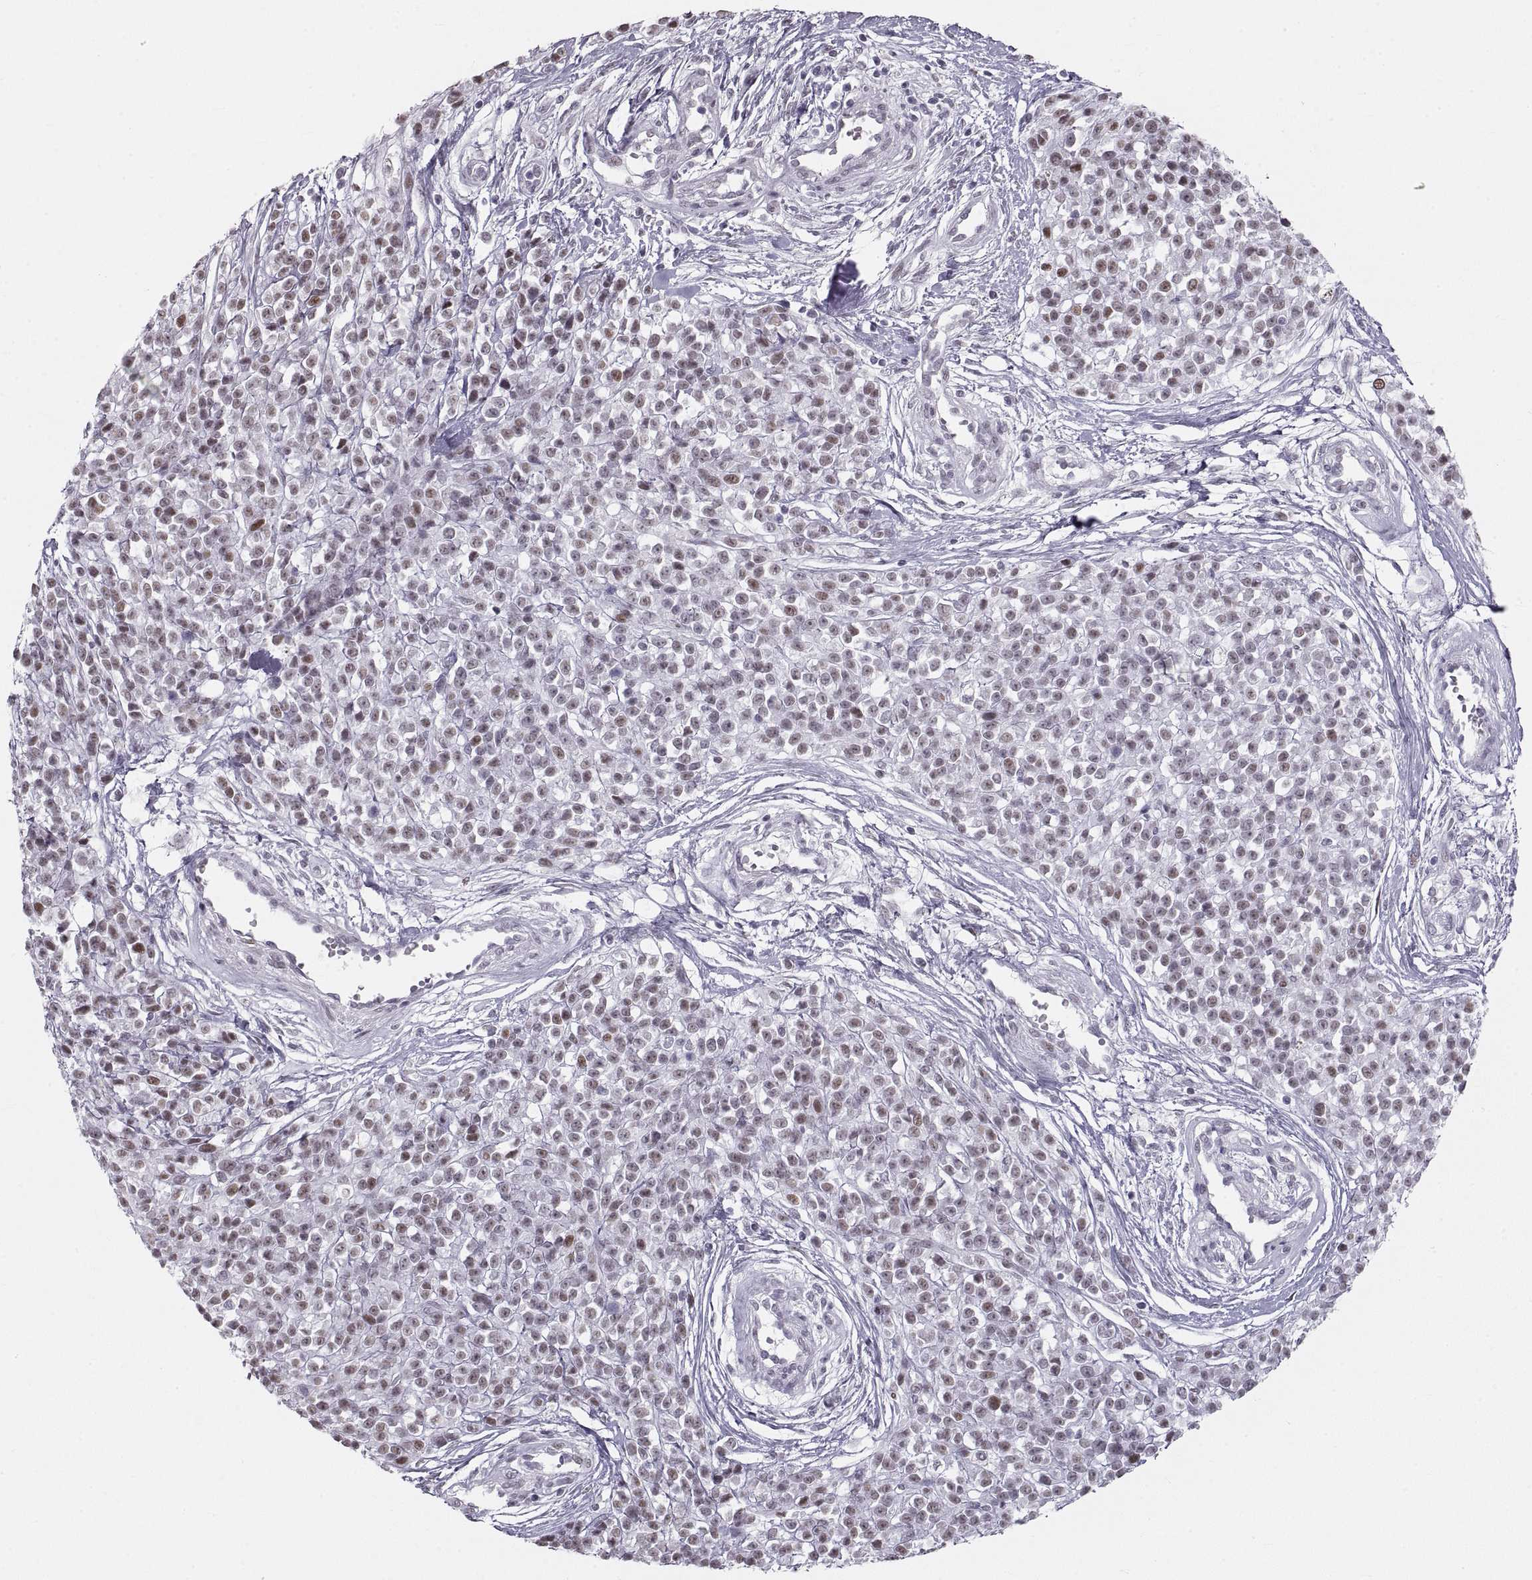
{"staining": {"intensity": "moderate", "quantity": ">75%", "location": "nuclear"}, "tissue": "melanoma", "cell_type": "Tumor cells", "image_type": "cancer", "snomed": [{"axis": "morphology", "description": "Malignant melanoma, NOS"}, {"axis": "topography", "description": "Skin"}, {"axis": "topography", "description": "Skin of trunk"}], "caption": "Tumor cells demonstrate moderate nuclear expression in about >75% of cells in malignant melanoma. The staining is performed using DAB brown chromogen to label protein expression. The nuclei are counter-stained blue using hematoxylin.", "gene": "NANOS3", "patient": {"sex": "male", "age": 74}}